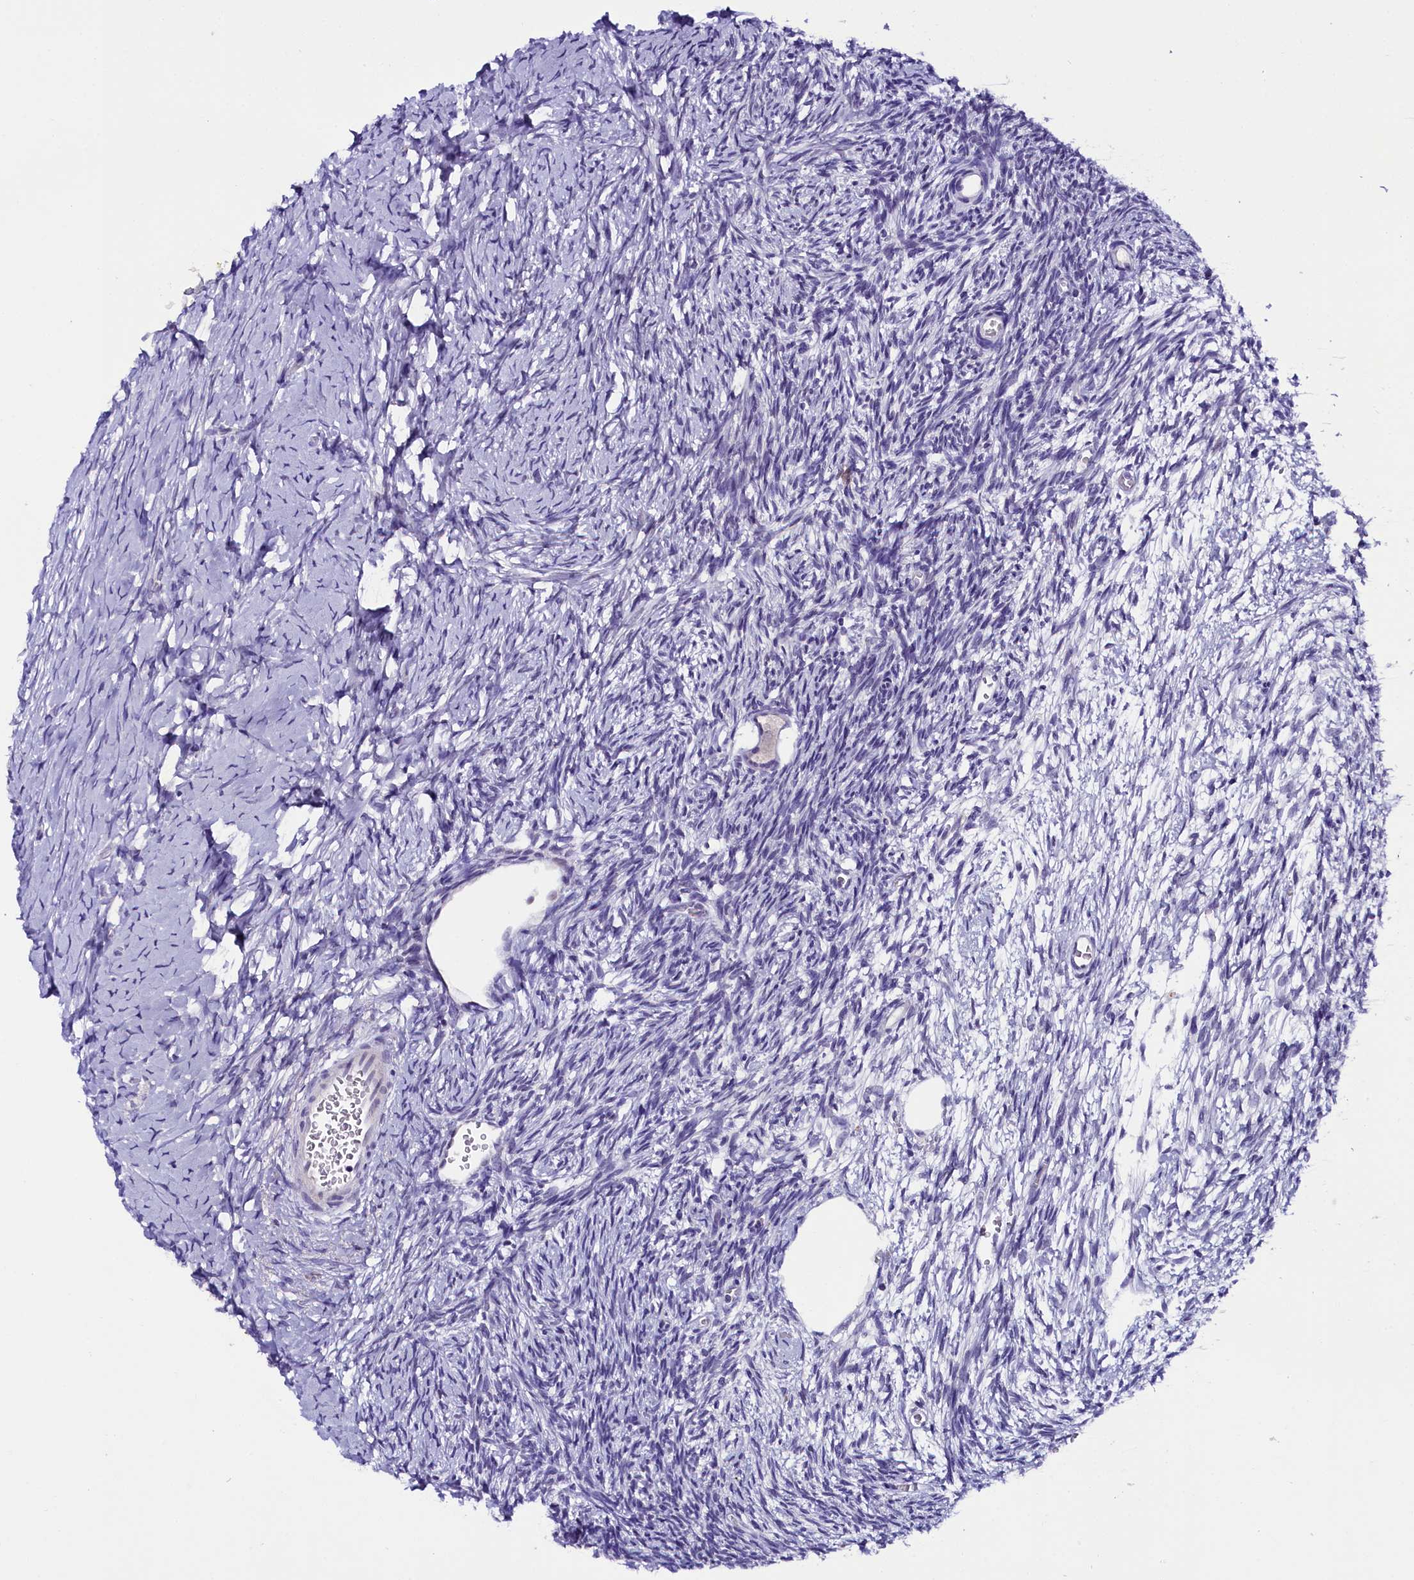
{"staining": {"intensity": "negative", "quantity": "none", "location": "none"}, "tissue": "ovary", "cell_type": "Ovarian stroma cells", "image_type": "normal", "snomed": [{"axis": "morphology", "description": "Normal tissue, NOS"}, {"axis": "topography", "description": "Ovary"}], "caption": "High power microscopy photomicrograph of an IHC photomicrograph of unremarkable ovary, revealing no significant staining in ovarian stroma cells.", "gene": "IQCN", "patient": {"sex": "female", "age": 39}}